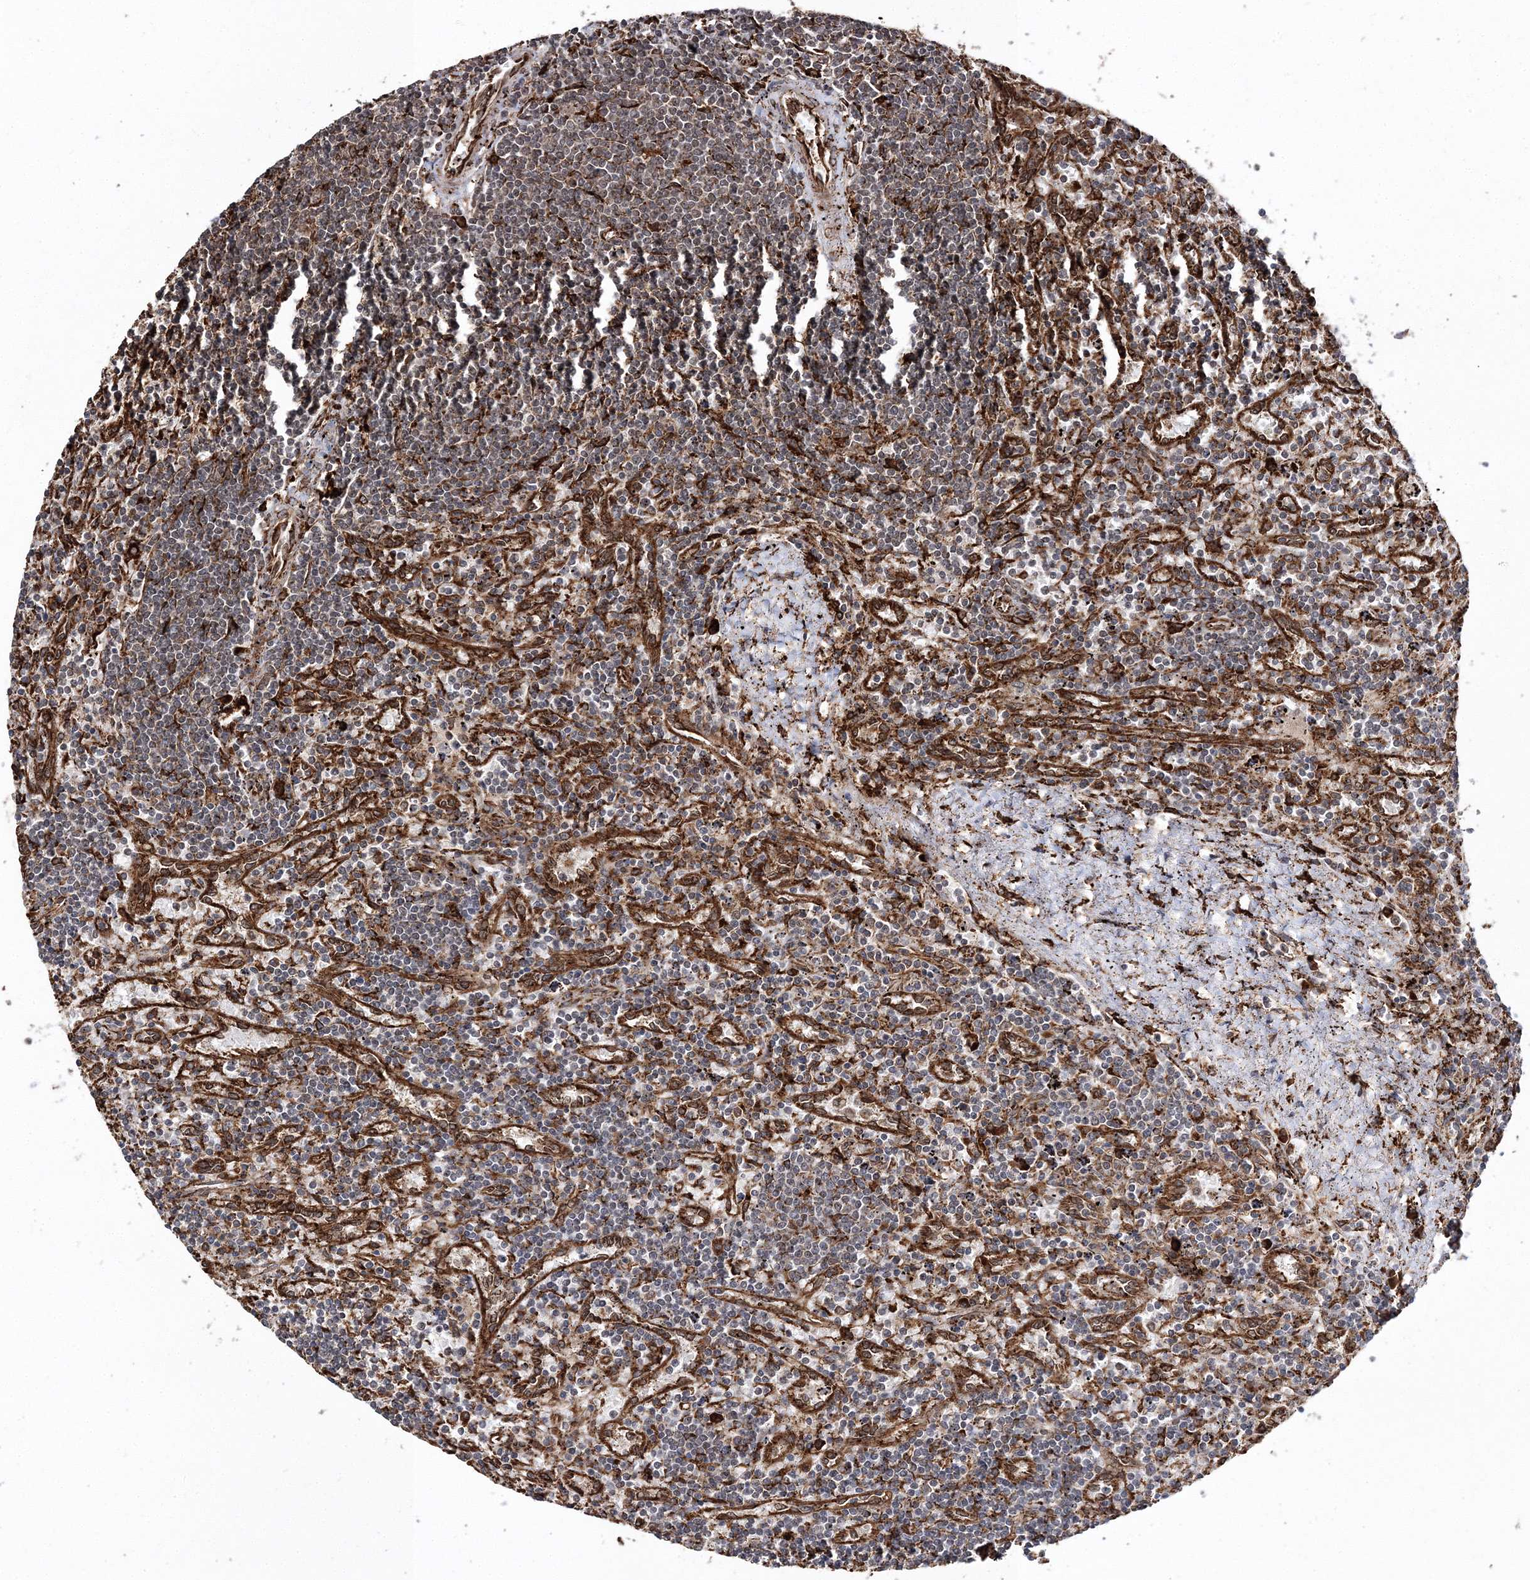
{"staining": {"intensity": "weak", "quantity": "25%-75%", "location": "cytoplasmic/membranous"}, "tissue": "lymphoma", "cell_type": "Tumor cells", "image_type": "cancer", "snomed": [{"axis": "morphology", "description": "Malignant lymphoma, non-Hodgkin's type, Low grade"}, {"axis": "topography", "description": "Spleen"}], "caption": "Lymphoma stained with immunohistochemistry shows weak cytoplasmic/membranous expression in about 25%-75% of tumor cells. The protein of interest is shown in brown color, while the nuclei are stained blue.", "gene": "SCRN3", "patient": {"sex": "male", "age": 76}}